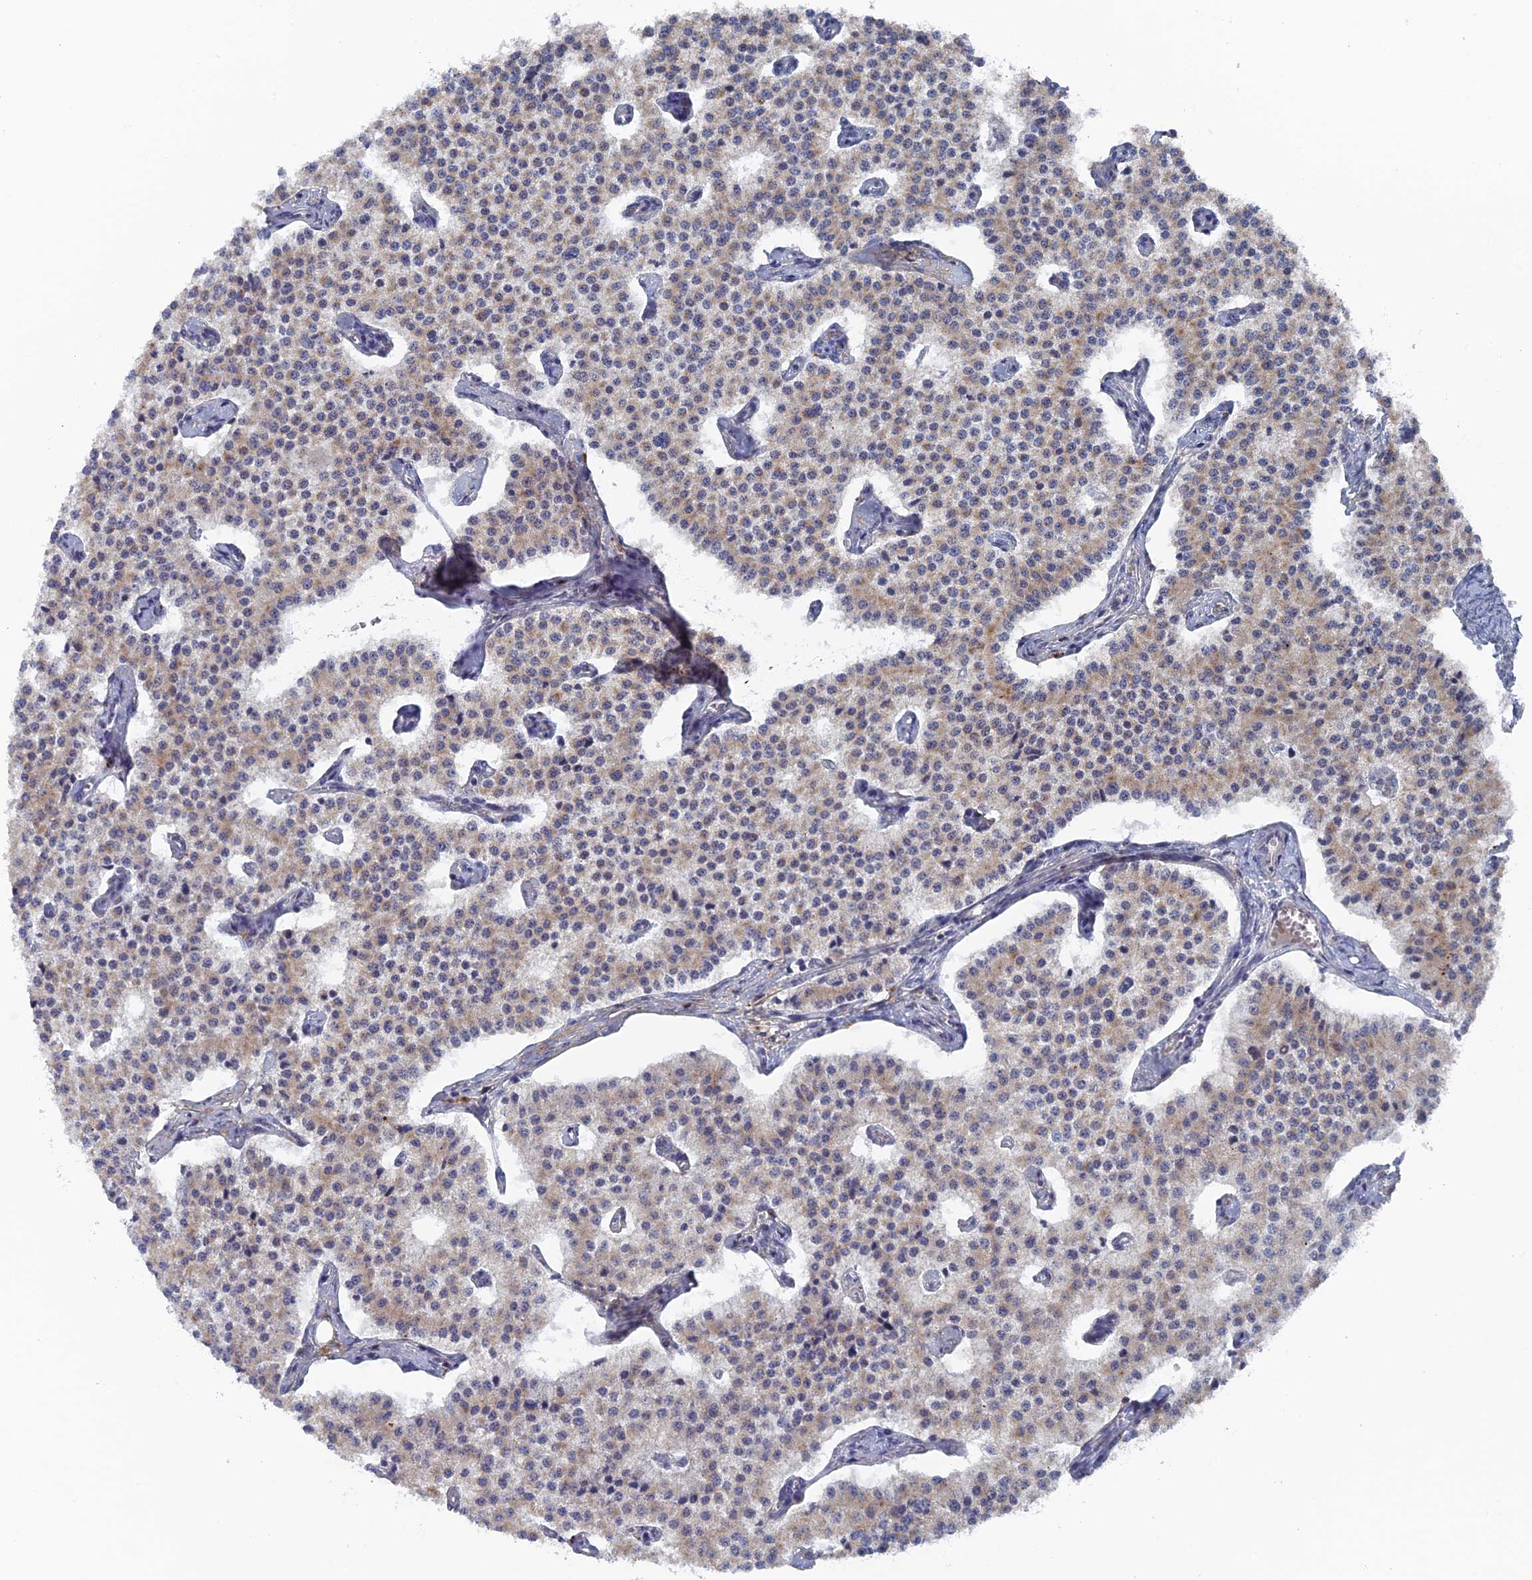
{"staining": {"intensity": "weak", "quantity": "25%-75%", "location": "cytoplasmic/membranous"}, "tissue": "carcinoid", "cell_type": "Tumor cells", "image_type": "cancer", "snomed": [{"axis": "morphology", "description": "Carcinoid, malignant, NOS"}, {"axis": "topography", "description": "Colon"}], "caption": "DAB (3,3'-diaminobenzidine) immunohistochemical staining of carcinoid demonstrates weak cytoplasmic/membranous protein staining in about 25%-75% of tumor cells. (Brightfield microscopy of DAB IHC at high magnification).", "gene": "MIGA2", "patient": {"sex": "female", "age": 52}}